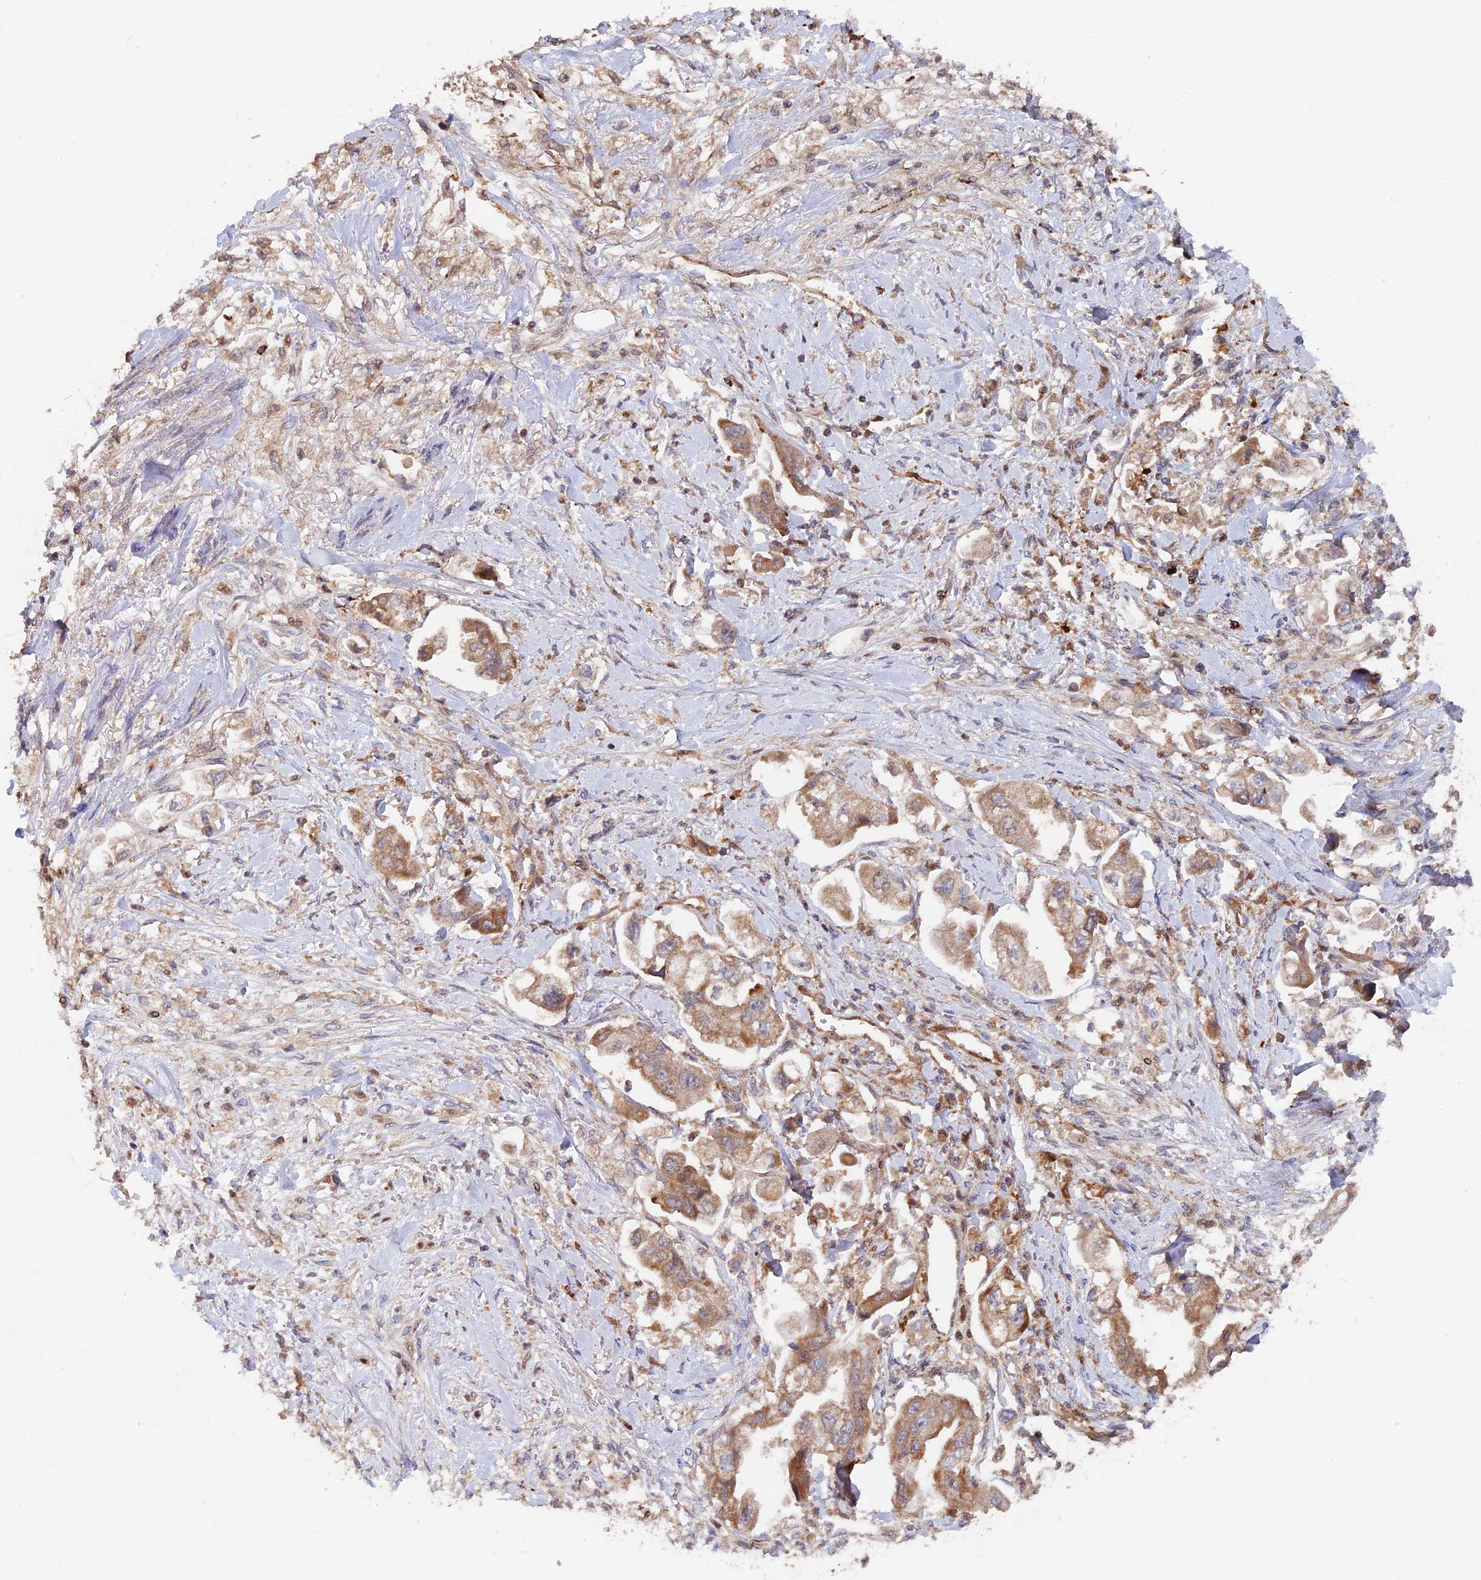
{"staining": {"intensity": "moderate", "quantity": "<25%", "location": "cytoplasmic/membranous"}, "tissue": "stomach cancer", "cell_type": "Tumor cells", "image_type": "cancer", "snomed": [{"axis": "morphology", "description": "Adenocarcinoma, NOS"}, {"axis": "topography", "description": "Stomach"}], "caption": "Stomach cancer (adenocarcinoma) stained for a protein (brown) demonstrates moderate cytoplasmic/membranous positive positivity in about <25% of tumor cells.", "gene": "DTYMK", "patient": {"sex": "male", "age": 62}}